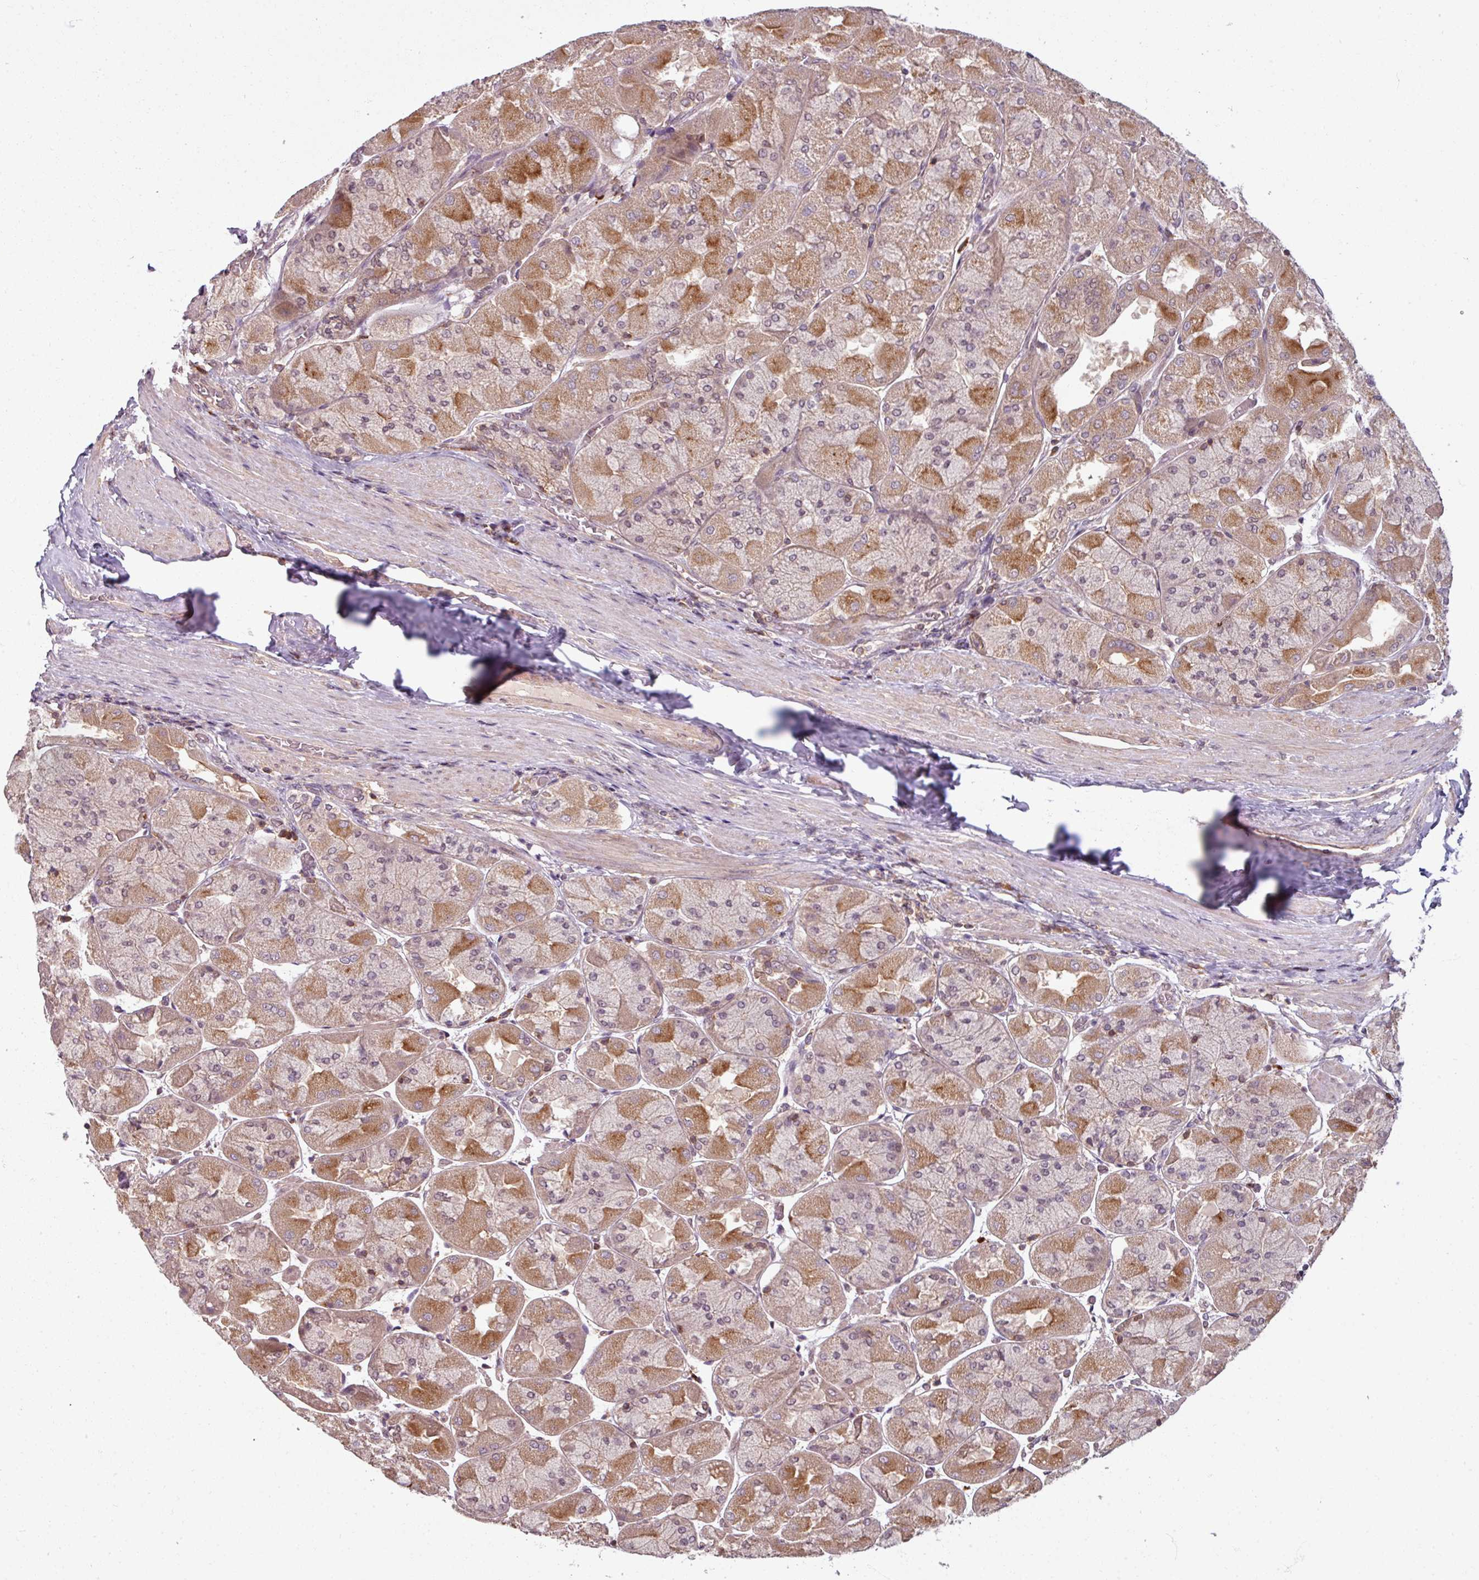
{"staining": {"intensity": "moderate", "quantity": "25%-75%", "location": "cytoplasmic/membranous"}, "tissue": "stomach", "cell_type": "Glandular cells", "image_type": "normal", "snomed": [{"axis": "morphology", "description": "Normal tissue, NOS"}, {"axis": "topography", "description": "Stomach"}], "caption": "Glandular cells exhibit moderate cytoplasmic/membranous expression in approximately 25%-75% of cells in unremarkable stomach.", "gene": "TUSC3", "patient": {"sex": "female", "age": 61}}